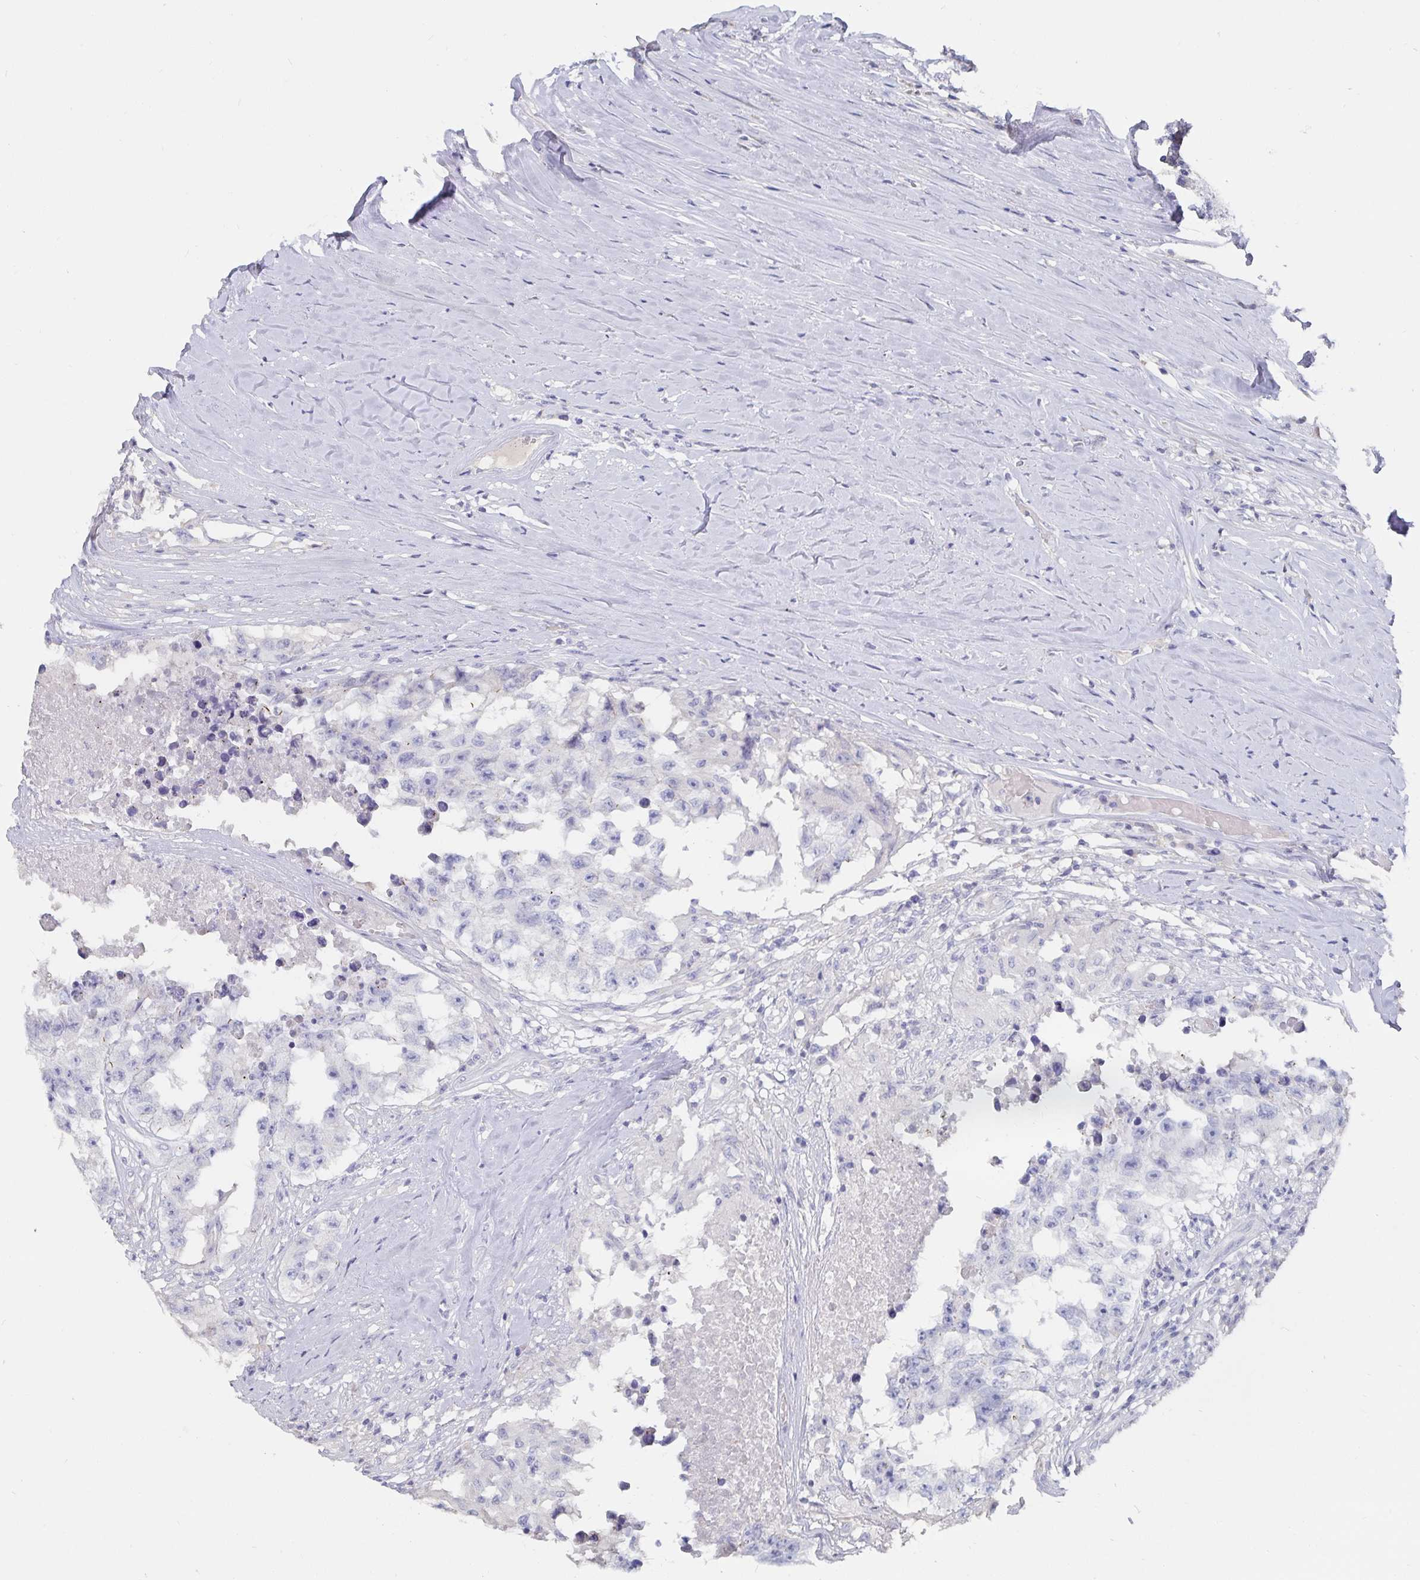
{"staining": {"intensity": "negative", "quantity": "none", "location": "none"}, "tissue": "testis cancer", "cell_type": "Tumor cells", "image_type": "cancer", "snomed": [{"axis": "morphology", "description": "Carcinoma, Embryonal, NOS"}, {"axis": "topography", "description": "Testis"}], "caption": "IHC photomicrograph of neoplastic tissue: human embryonal carcinoma (testis) stained with DAB (3,3'-diaminobenzidine) displays no significant protein expression in tumor cells.", "gene": "CFAP69", "patient": {"sex": "male", "age": 83}}